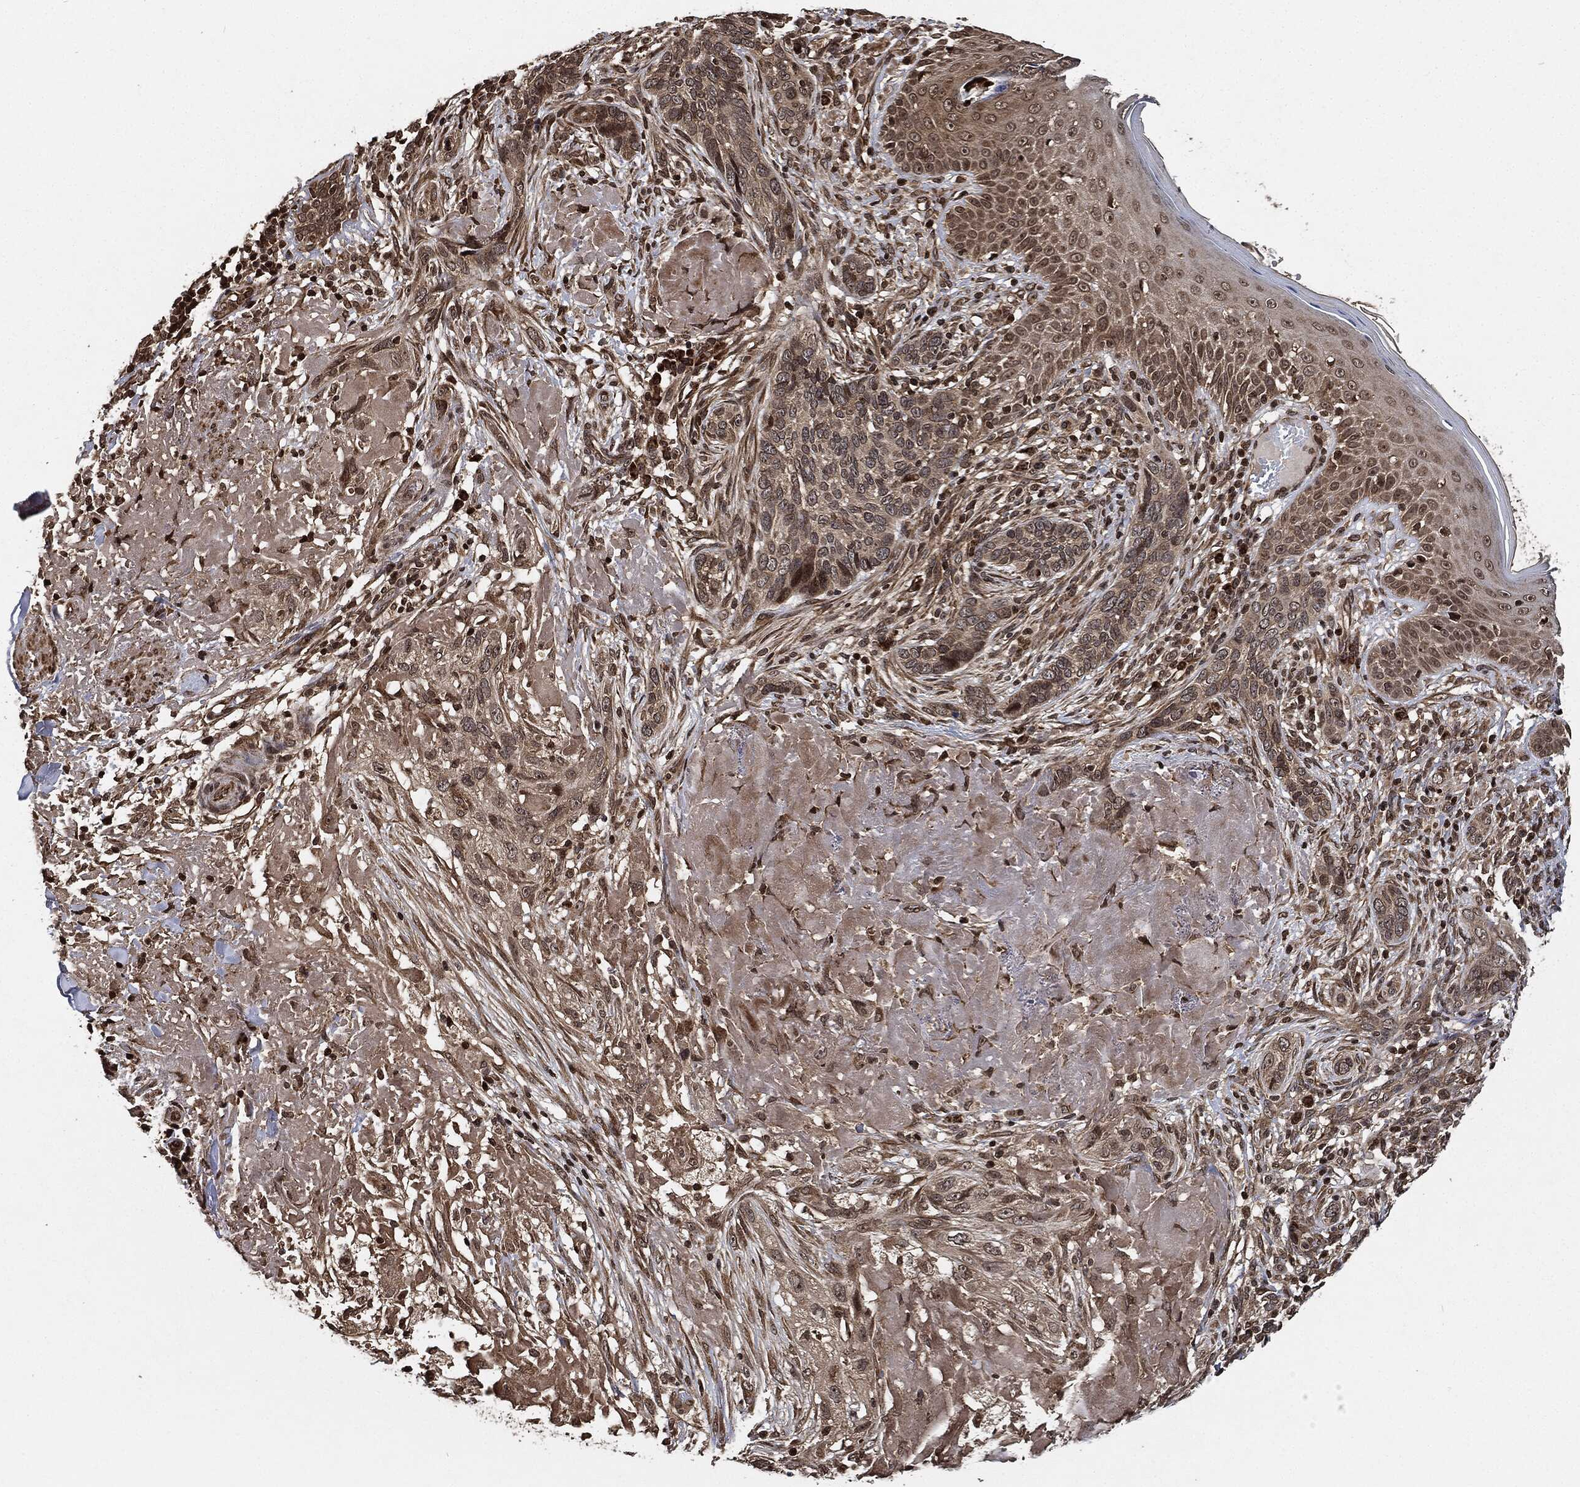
{"staining": {"intensity": "negative", "quantity": "none", "location": "none"}, "tissue": "skin cancer", "cell_type": "Tumor cells", "image_type": "cancer", "snomed": [{"axis": "morphology", "description": "Basal cell carcinoma"}, {"axis": "topography", "description": "Skin"}], "caption": "Tumor cells are negative for brown protein staining in skin cancer (basal cell carcinoma). (DAB IHC, high magnification).", "gene": "PDK1", "patient": {"sex": "male", "age": 91}}